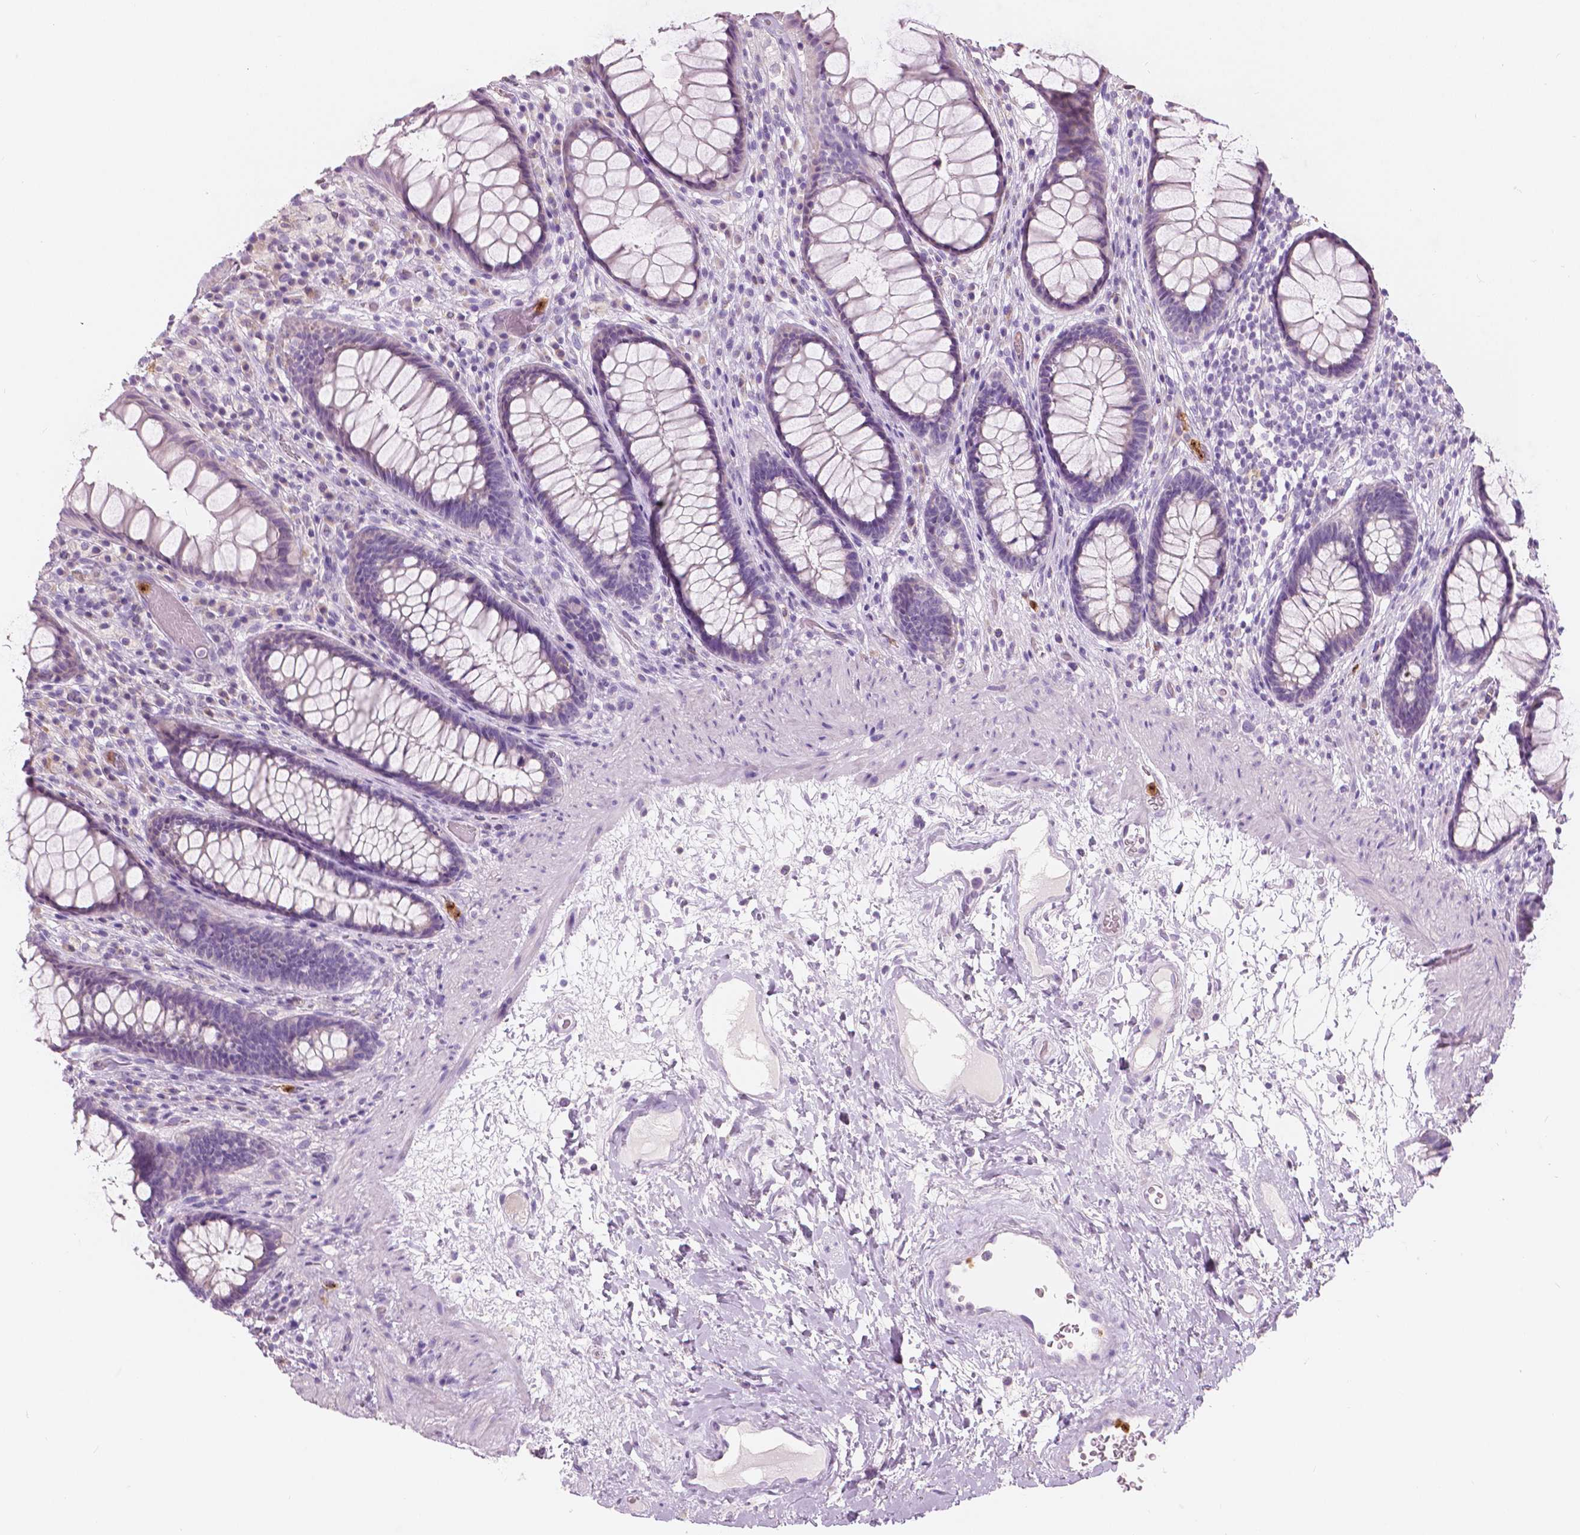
{"staining": {"intensity": "weak", "quantity": "<25%", "location": "cytoplasmic/membranous"}, "tissue": "rectum", "cell_type": "Glandular cells", "image_type": "normal", "snomed": [{"axis": "morphology", "description": "Normal tissue, NOS"}, {"axis": "topography", "description": "Rectum"}], "caption": "Immunohistochemistry (IHC) image of unremarkable human rectum stained for a protein (brown), which shows no staining in glandular cells.", "gene": "CXCR2", "patient": {"sex": "male", "age": 72}}